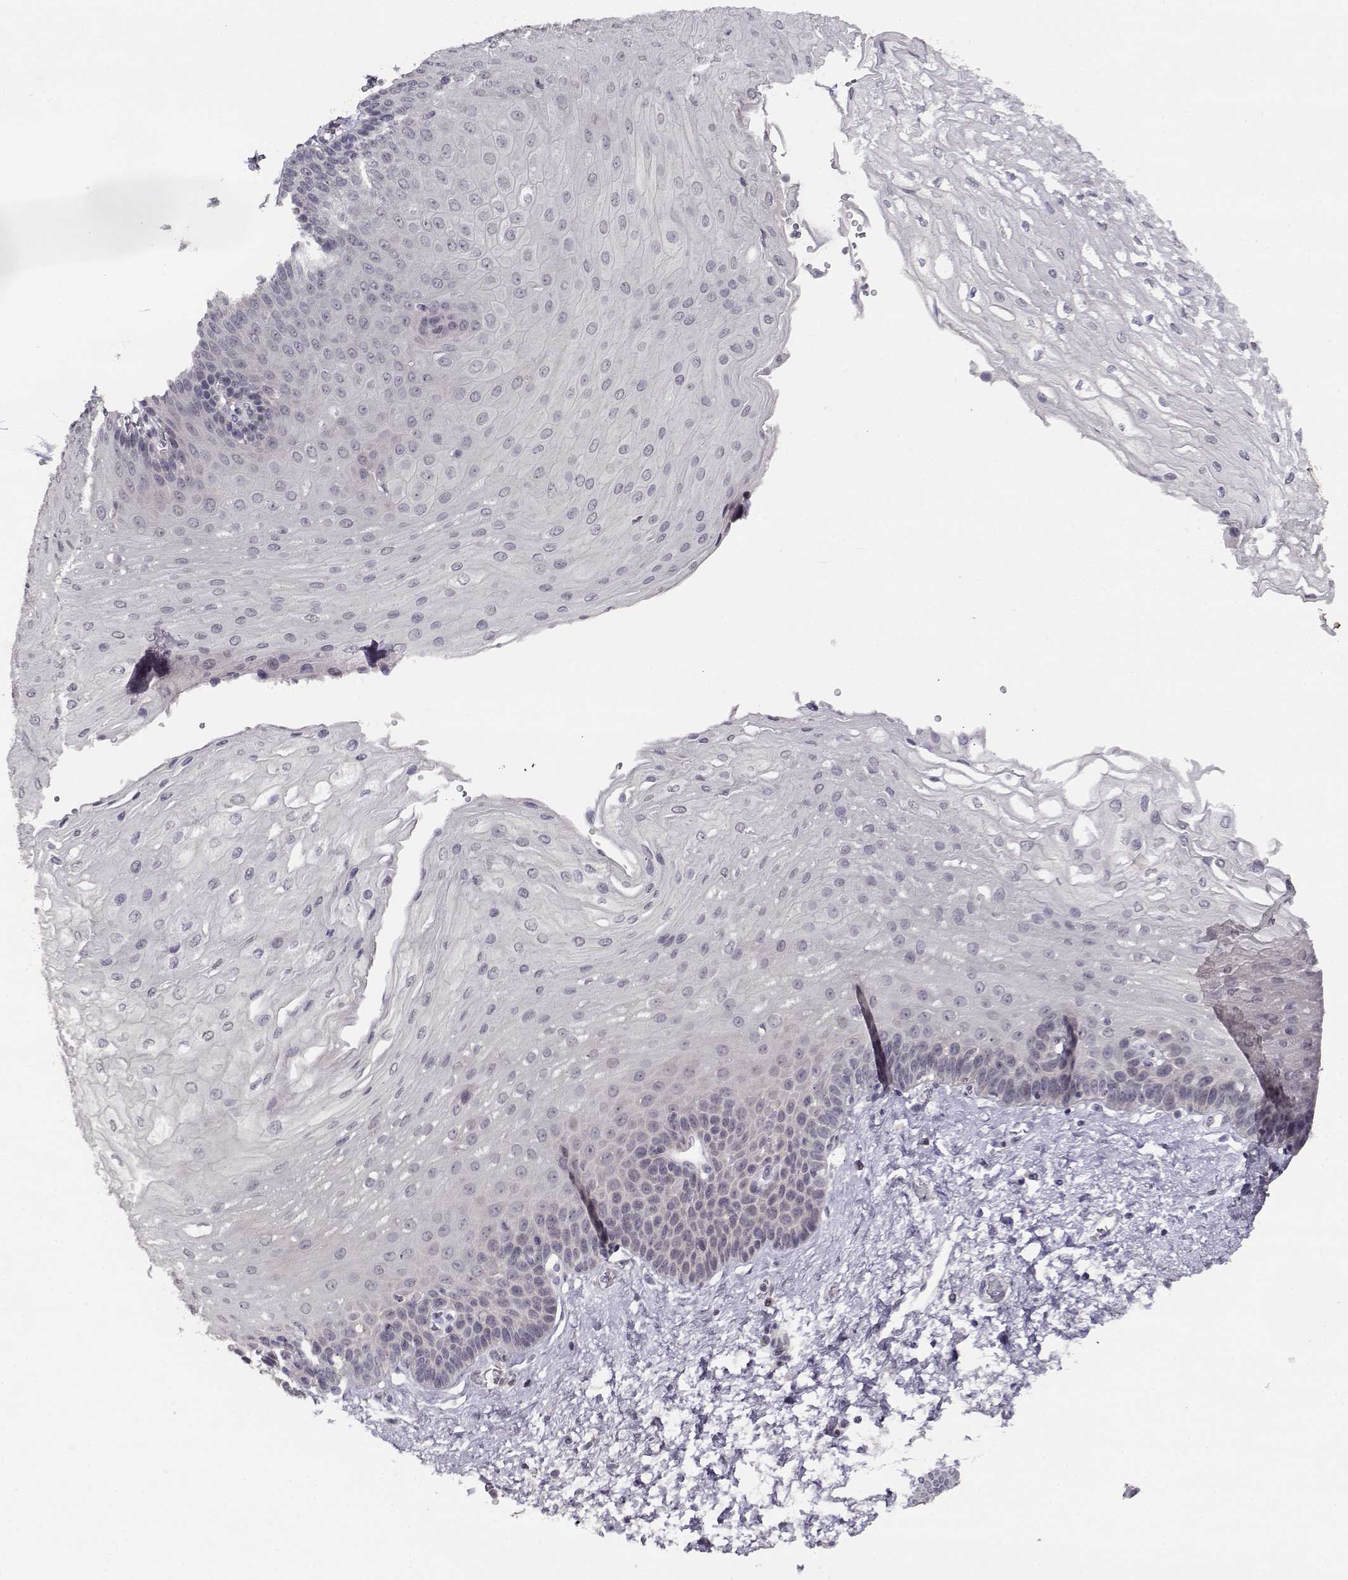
{"staining": {"intensity": "negative", "quantity": "none", "location": "none"}, "tissue": "esophagus", "cell_type": "Squamous epithelial cells", "image_type": "normal", "snomed": [{"axis": "morphology", "description": "Normal tissue, NOS"}, {"axis": "topography", "description": "Esophagus"}], "caption": "Immunohistochemistry photomicrograph of normal esophagus stained for a protein (brown), which demonstrates no expression in squamous epithelial cells.", "gene": "RHOXF2", "patient": {"sex": "female", "age": 62}}